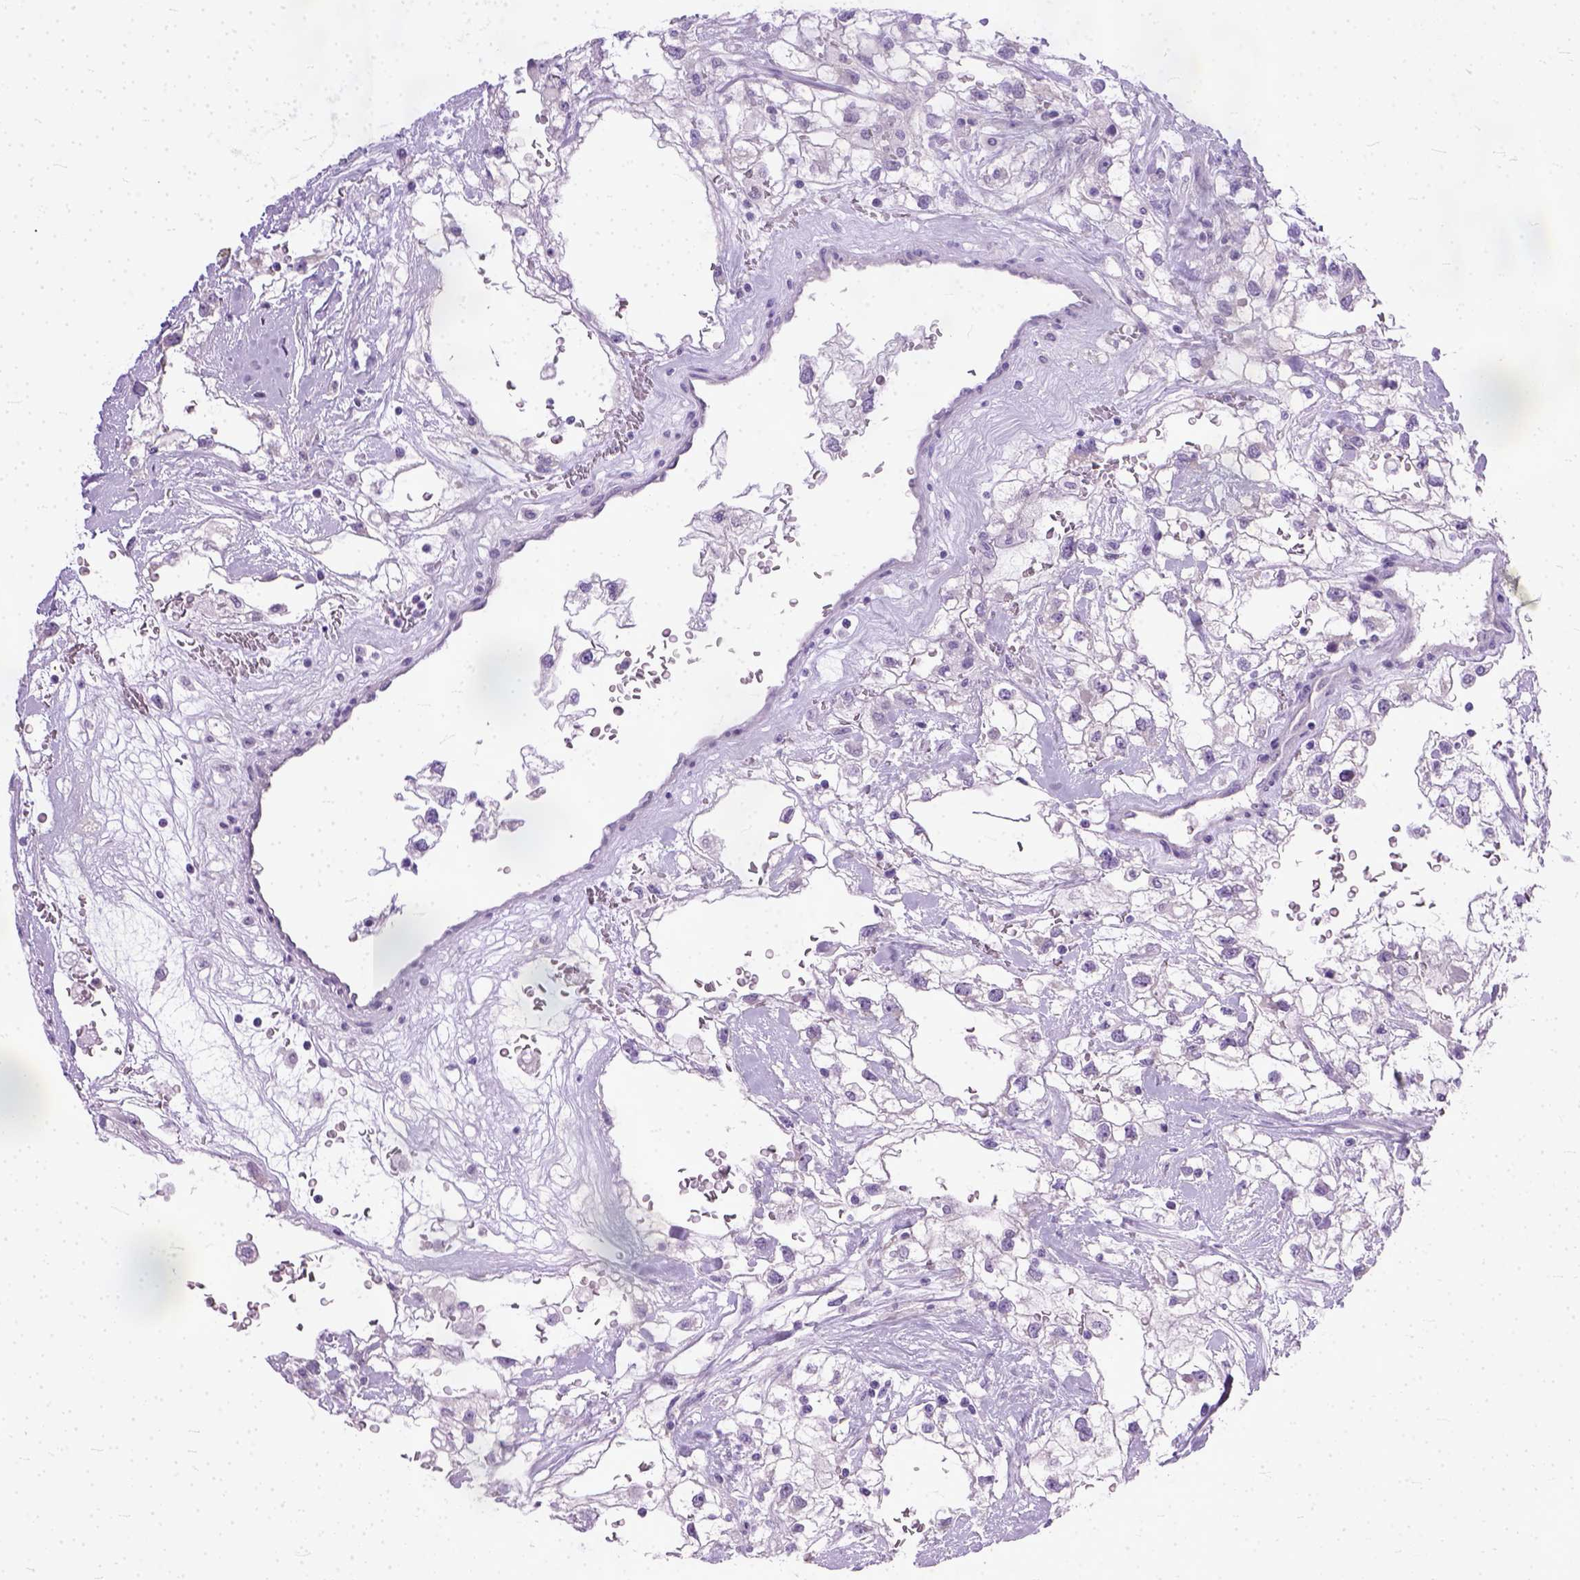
{"staining": {"intensity": "negative", "quantity": "none", "location": "none"}, "tissue": "renal cancer", "cell_type": "Tumor cells", "image_type": "cancer", "snomed": [{"axis": "morphology", "description": "Adenocarcinoma, NOS"}, {"axis": "topography", "description": "Kidney"}], "caption": "Image shows no protein positivity in tumor cells of renal adenocarcinoma tissue.", "gene": "TCEAL7", "patient": {"sex": "male", "age": 59}}